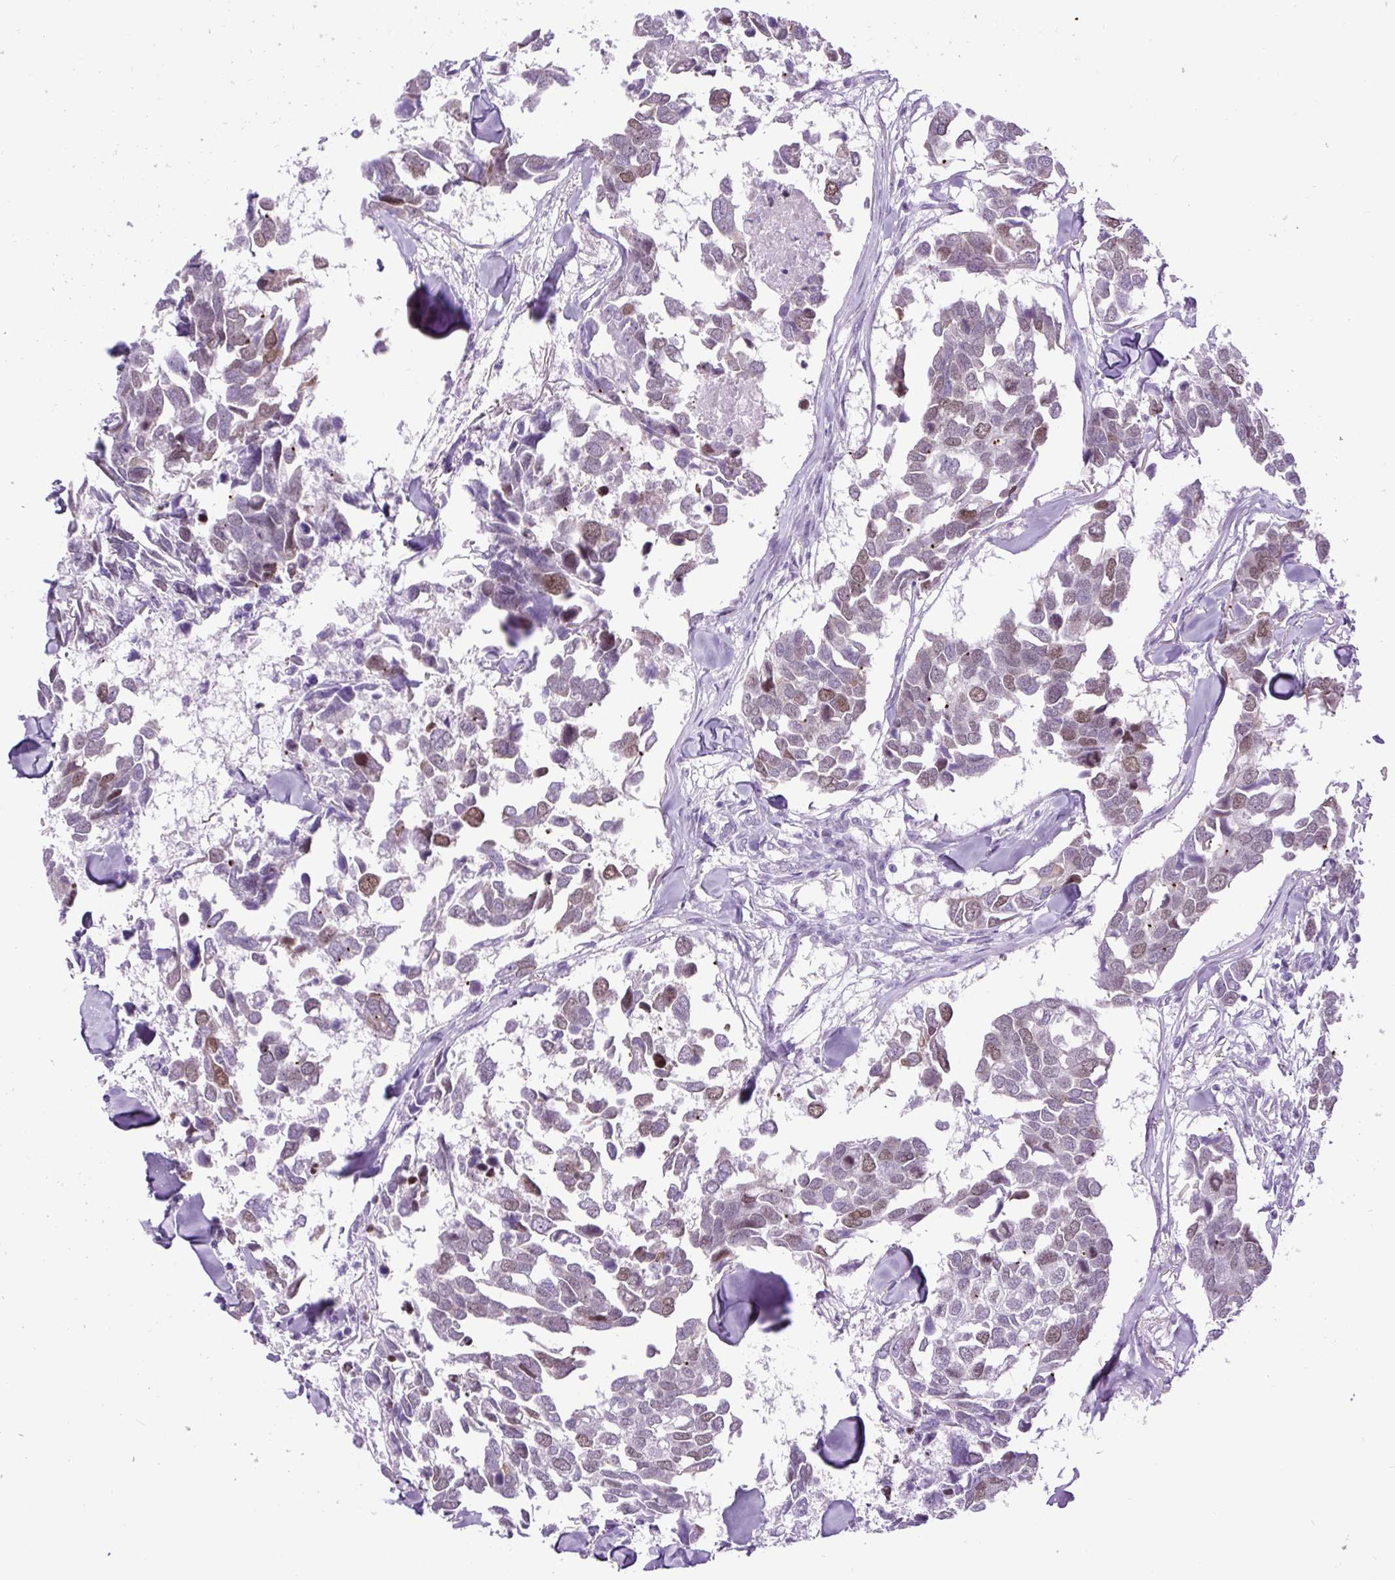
{"staining": {"intensity": "moderate", "quantity": "<25%", "location": "nuclear"}, "tissue": "breast cancer", "cell_type": "Tumor cells", "image_type": "cancer", "snomed": [{"axis": "morphology", "description": "Duct carcinoma"}, {"axis": "topography", "description": "Breast"}], "caption": "IHC histopathology image of human invasive ductal carcinoma (breast) stained for a protein (brown), which demonstrates low levels of moderate nuclear expression in approximately <25% of tumor cells.", "gene": "RACGAP1", "patient": {"sex": "female", "age": 83}}